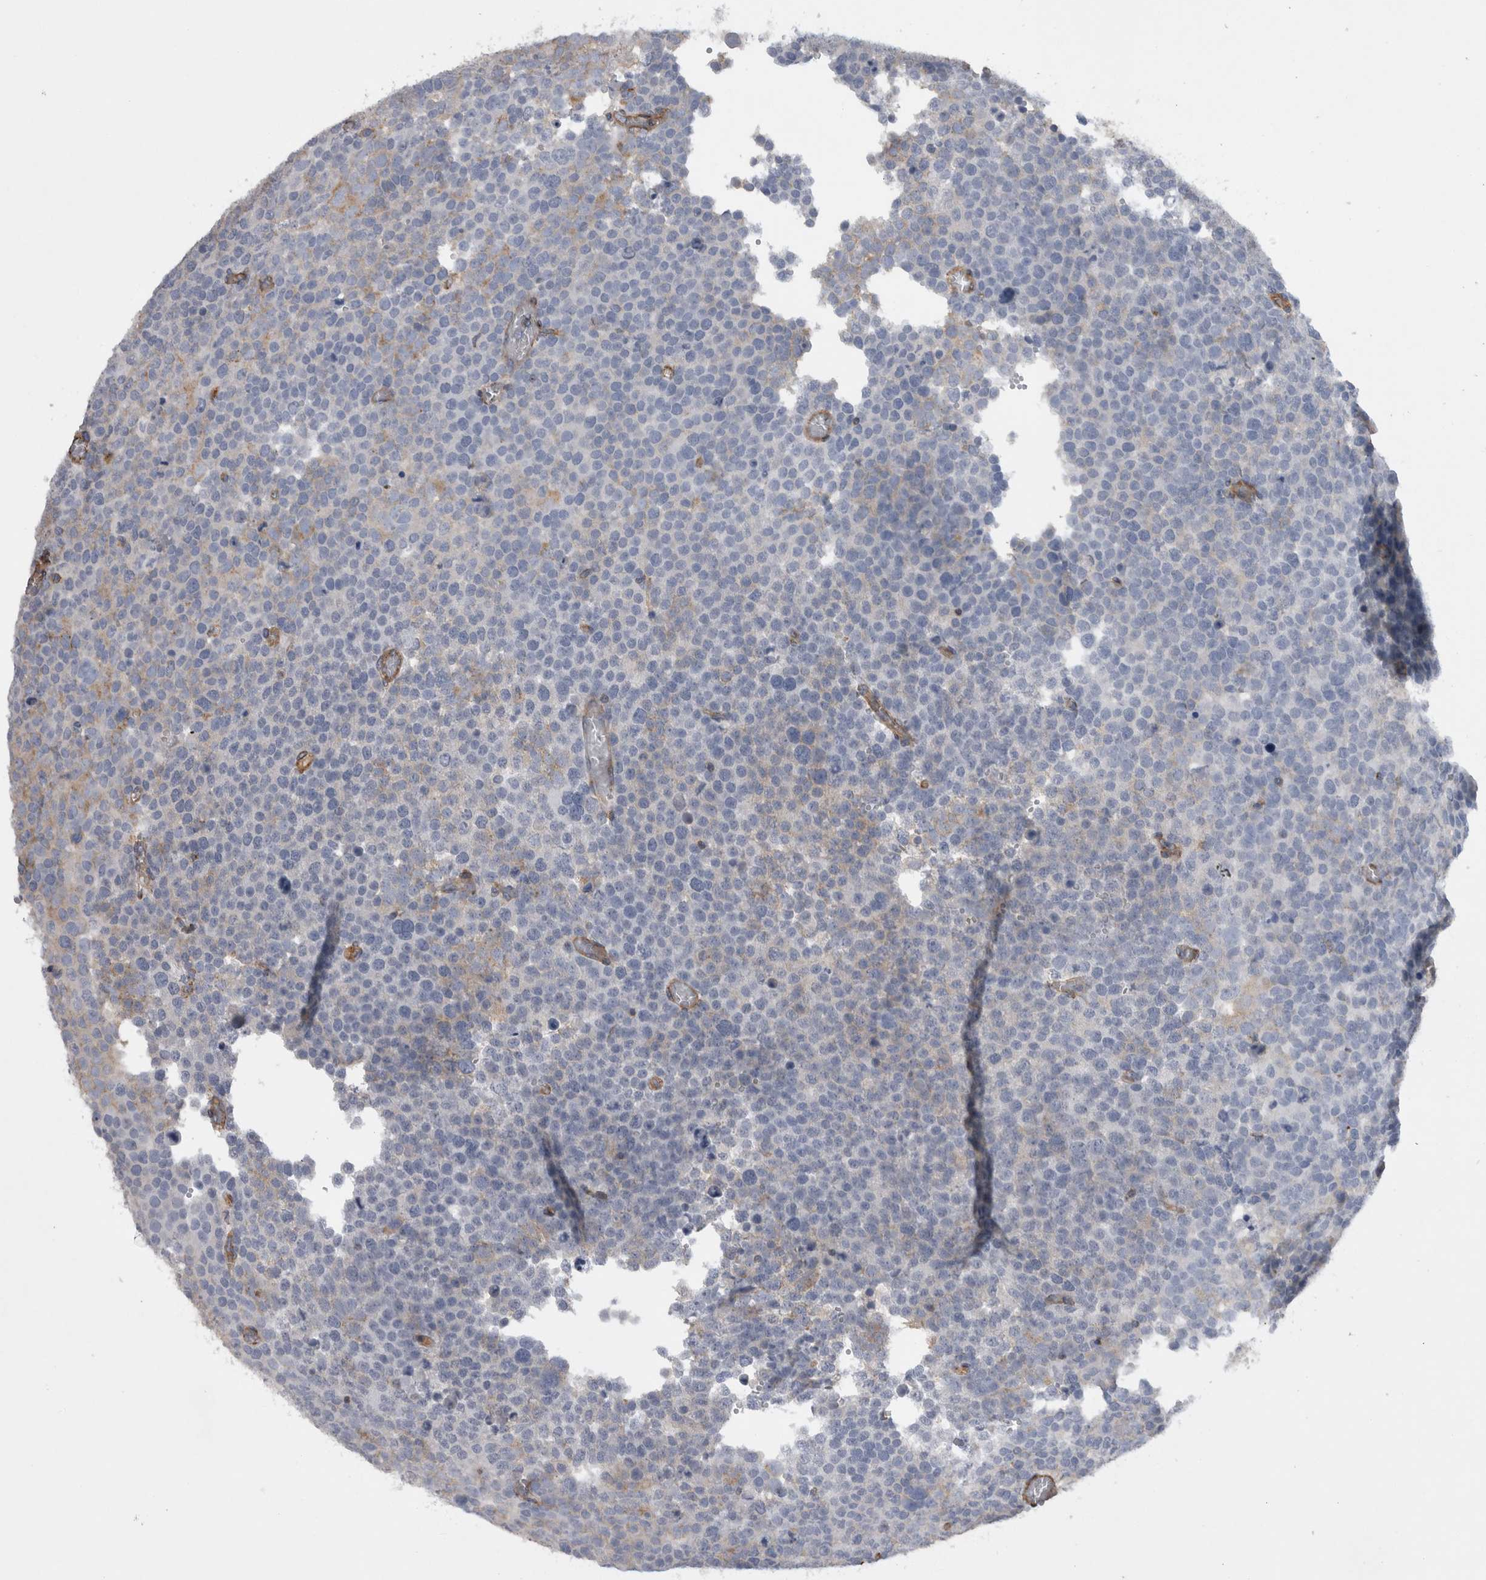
{"staining": {"intensity": "negative", "quantity": "none", "location": "none"}, "tissue": "testis cancer", "cell_type": "Tumor cells", "image_type": "cancer", "snomed": [{"axis": "morphology", "description": "Seminoma, NOS"}, {"axis": "topography", "description": "Testis"}], "caption": "Micrograph shows no significant protein positivity in tumor cells of testis cancer (seminoma).", "gene": "ATXN3", "patient": {"sex": "male", "age": 71}}